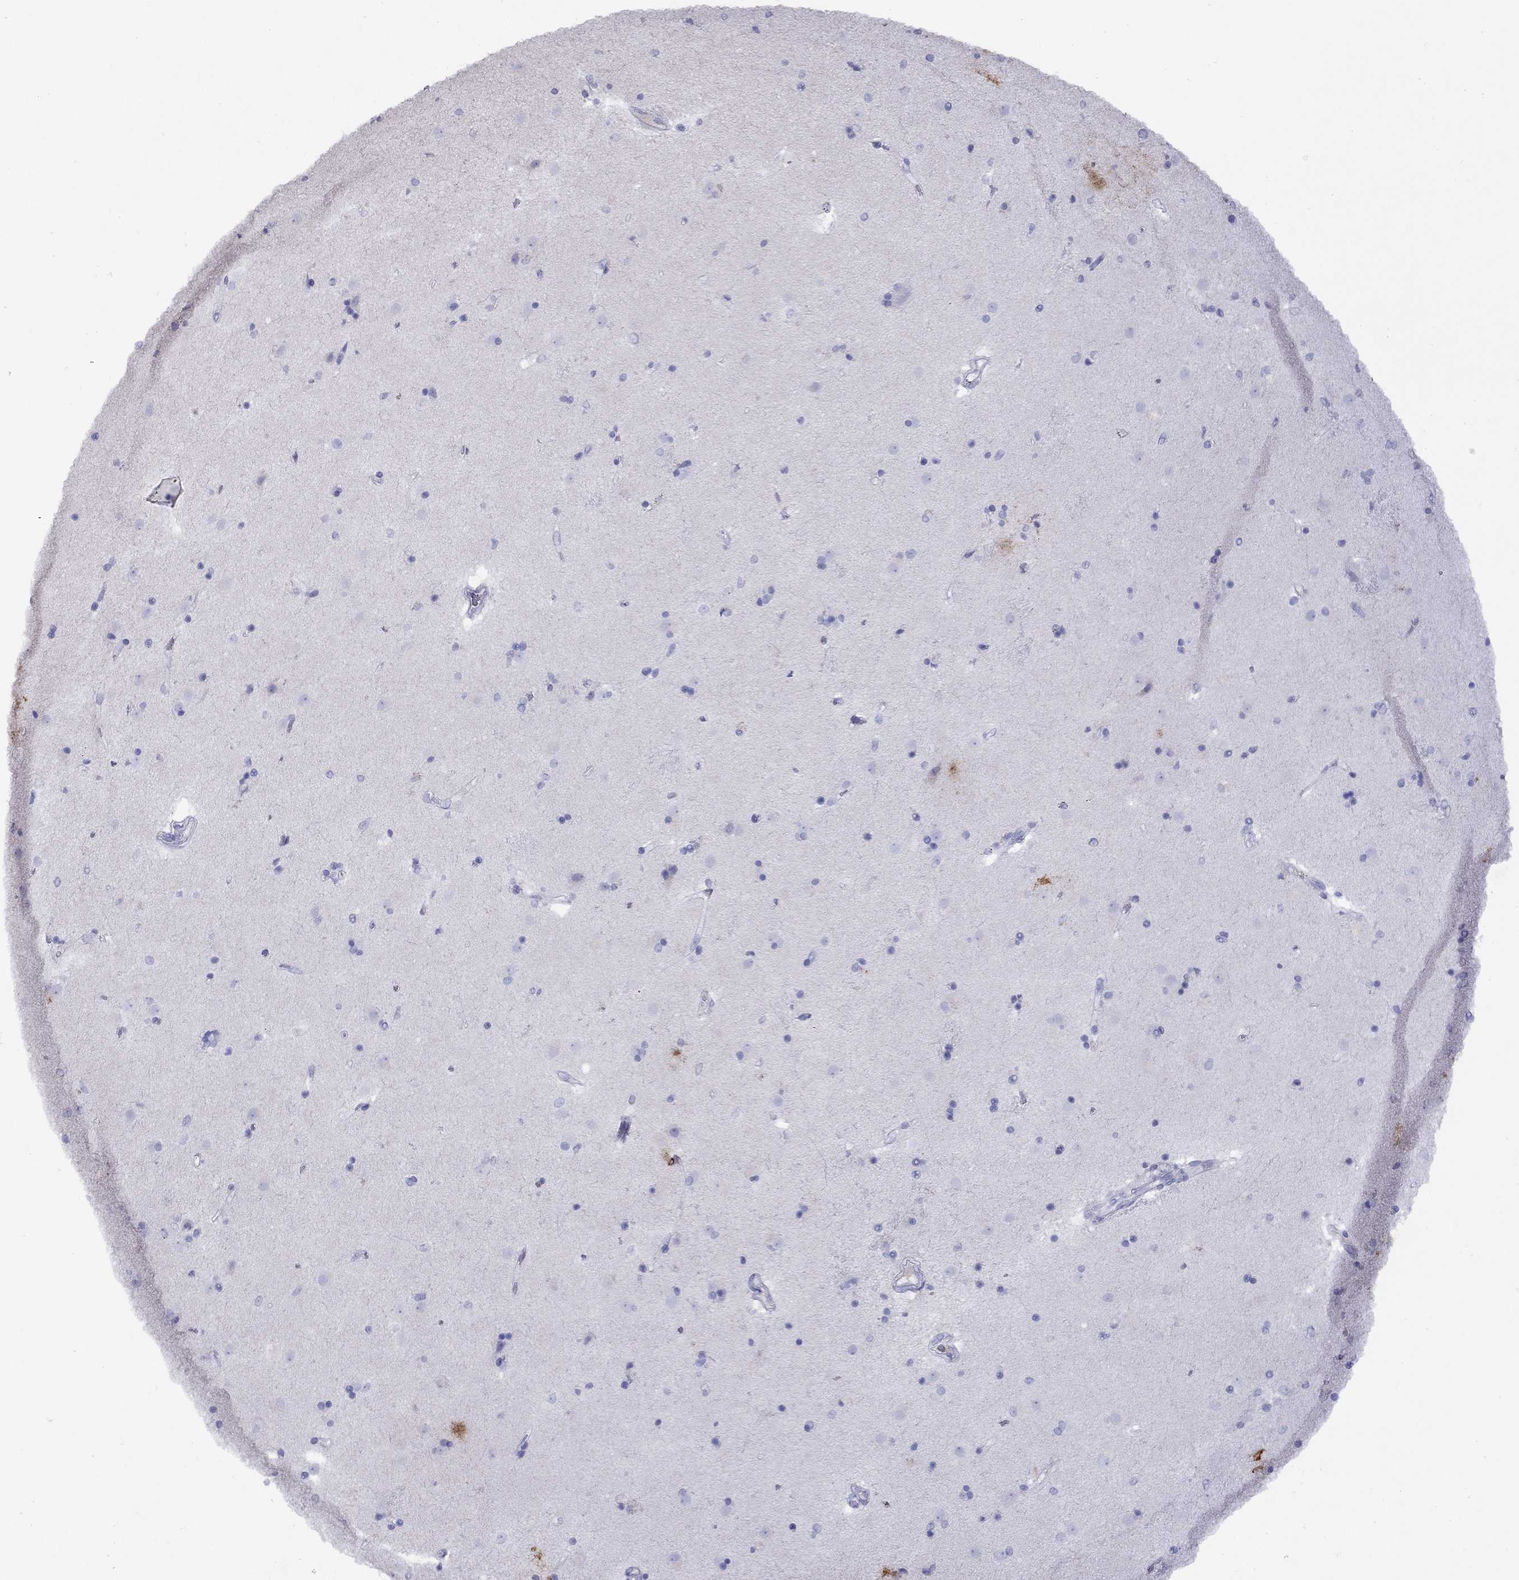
{"staining": {"intensity": "negative", "quantity": "none", "location": "none"}, "tissue": "caudate", "cell_type": "Glial cells", "image_type": "normal", "snomed": [{"axis": "morphology", "description": "Normal tissue, NOS"}, {"axis": "topography", "description": "Lateral ventricle wall"}], "caption": "An image of human caudate is negative for staining in glial cells. Nuclei are stained in blue.", "gene": "GNAT3", "patient": {"sex": "male", "age": 54}}